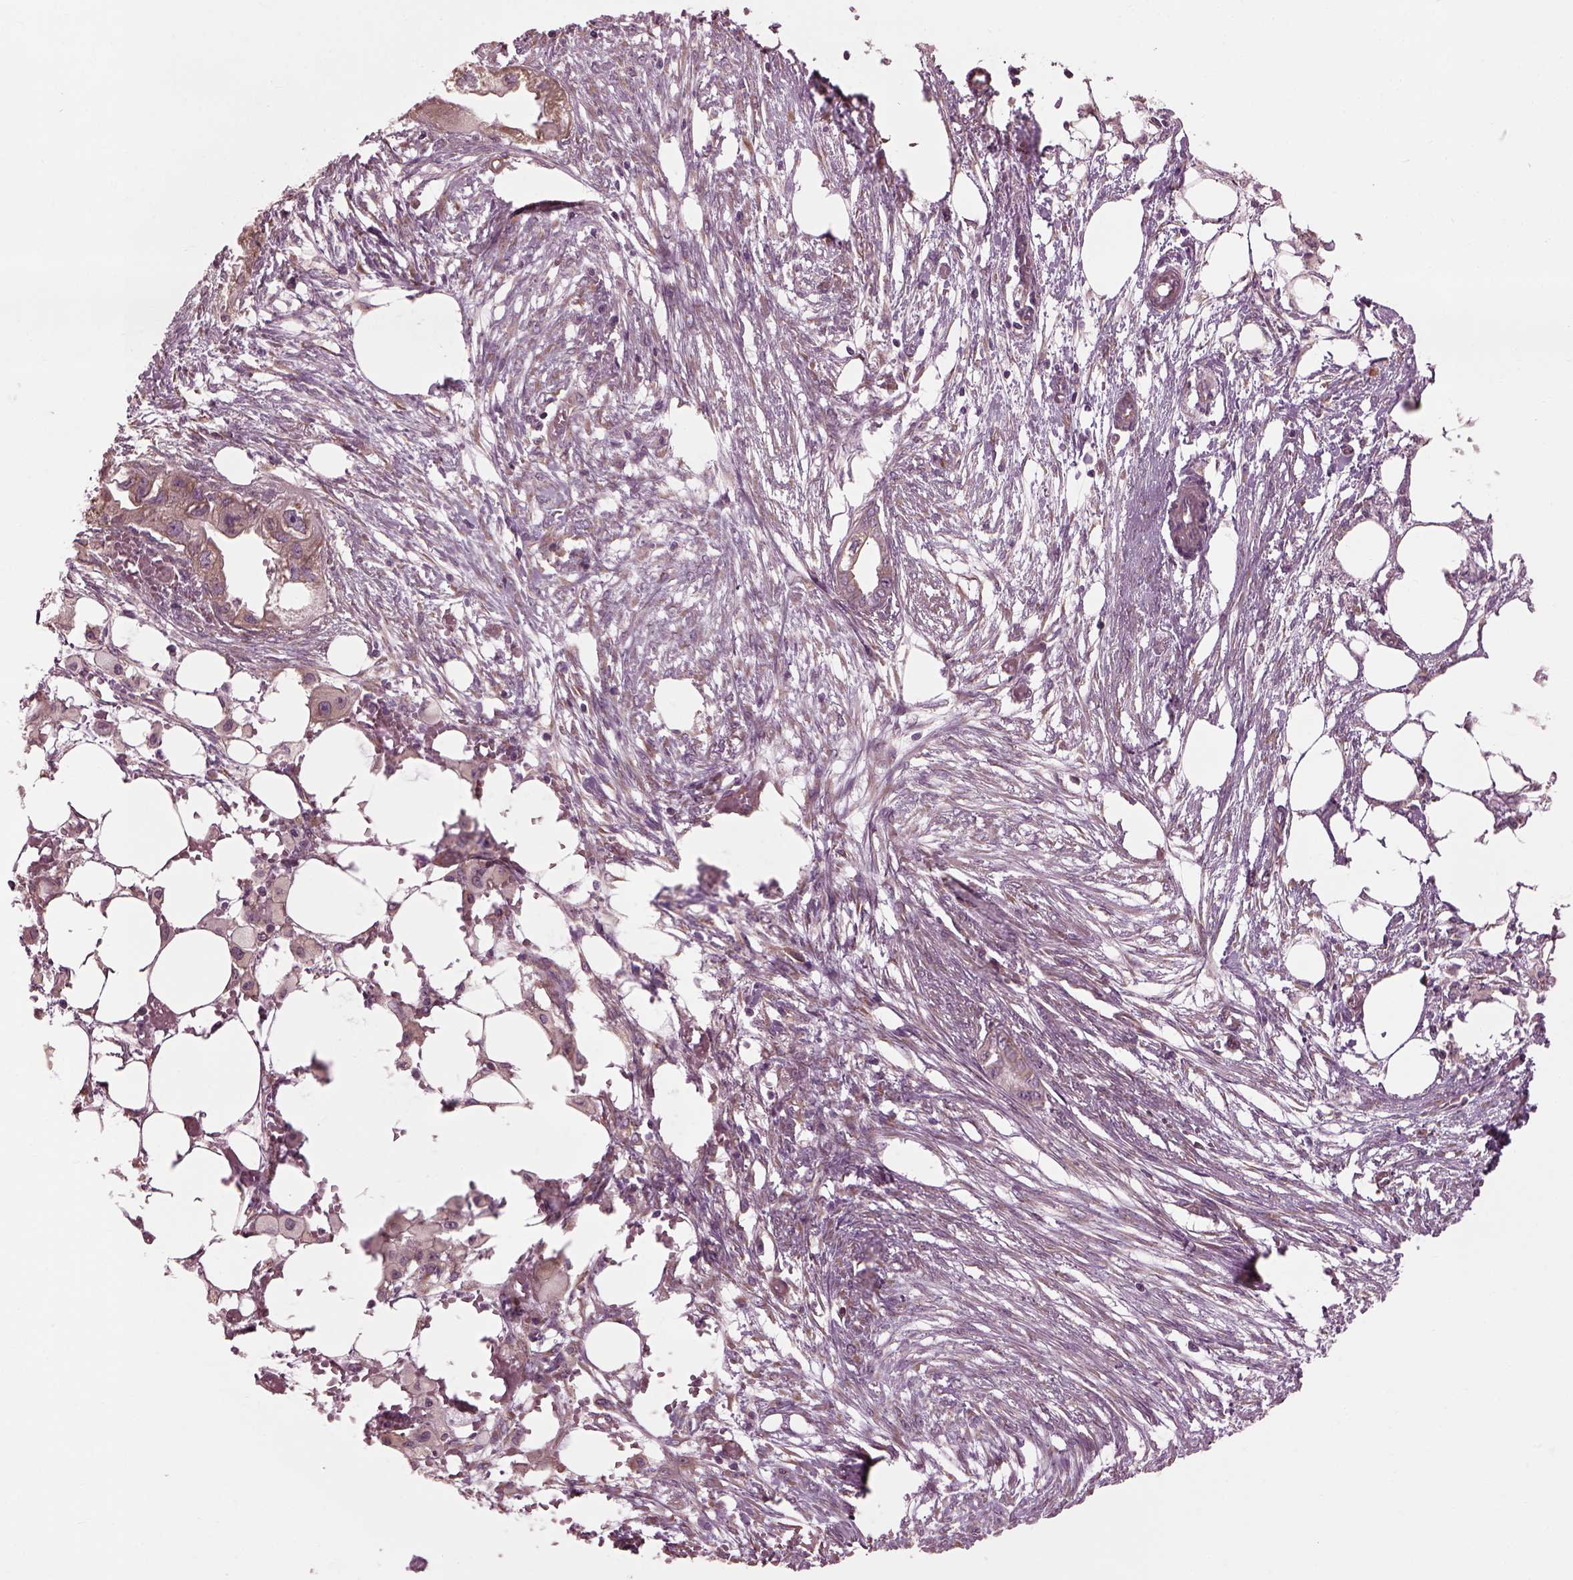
{"staining": {"intensity": "weak", "quantity": ">75%", "location": "cytoplasmic/membranous"}, "tissue": "endometrial cancer", "cell_type": "Tumor cells", "image_type": "cancer", "snomed": [{"axis": "morphology", "description": "Adenocarcinoma, NOS"}, {"axis": "morphology", "description": "Adenocarcinoma, metastatic, NOS"}, {"axis": "topography", "description": "Adipose tissue"}, {"axis": "topography", "description": "Endometrium"}], "caption": "Protein analysis of endometrial cancer tissue displays weak cytoplasmic/membranous staining in approximately >75% of tumor cells.", "gene": "CABP5", "patient": {"sex": "female", "age": 67}}